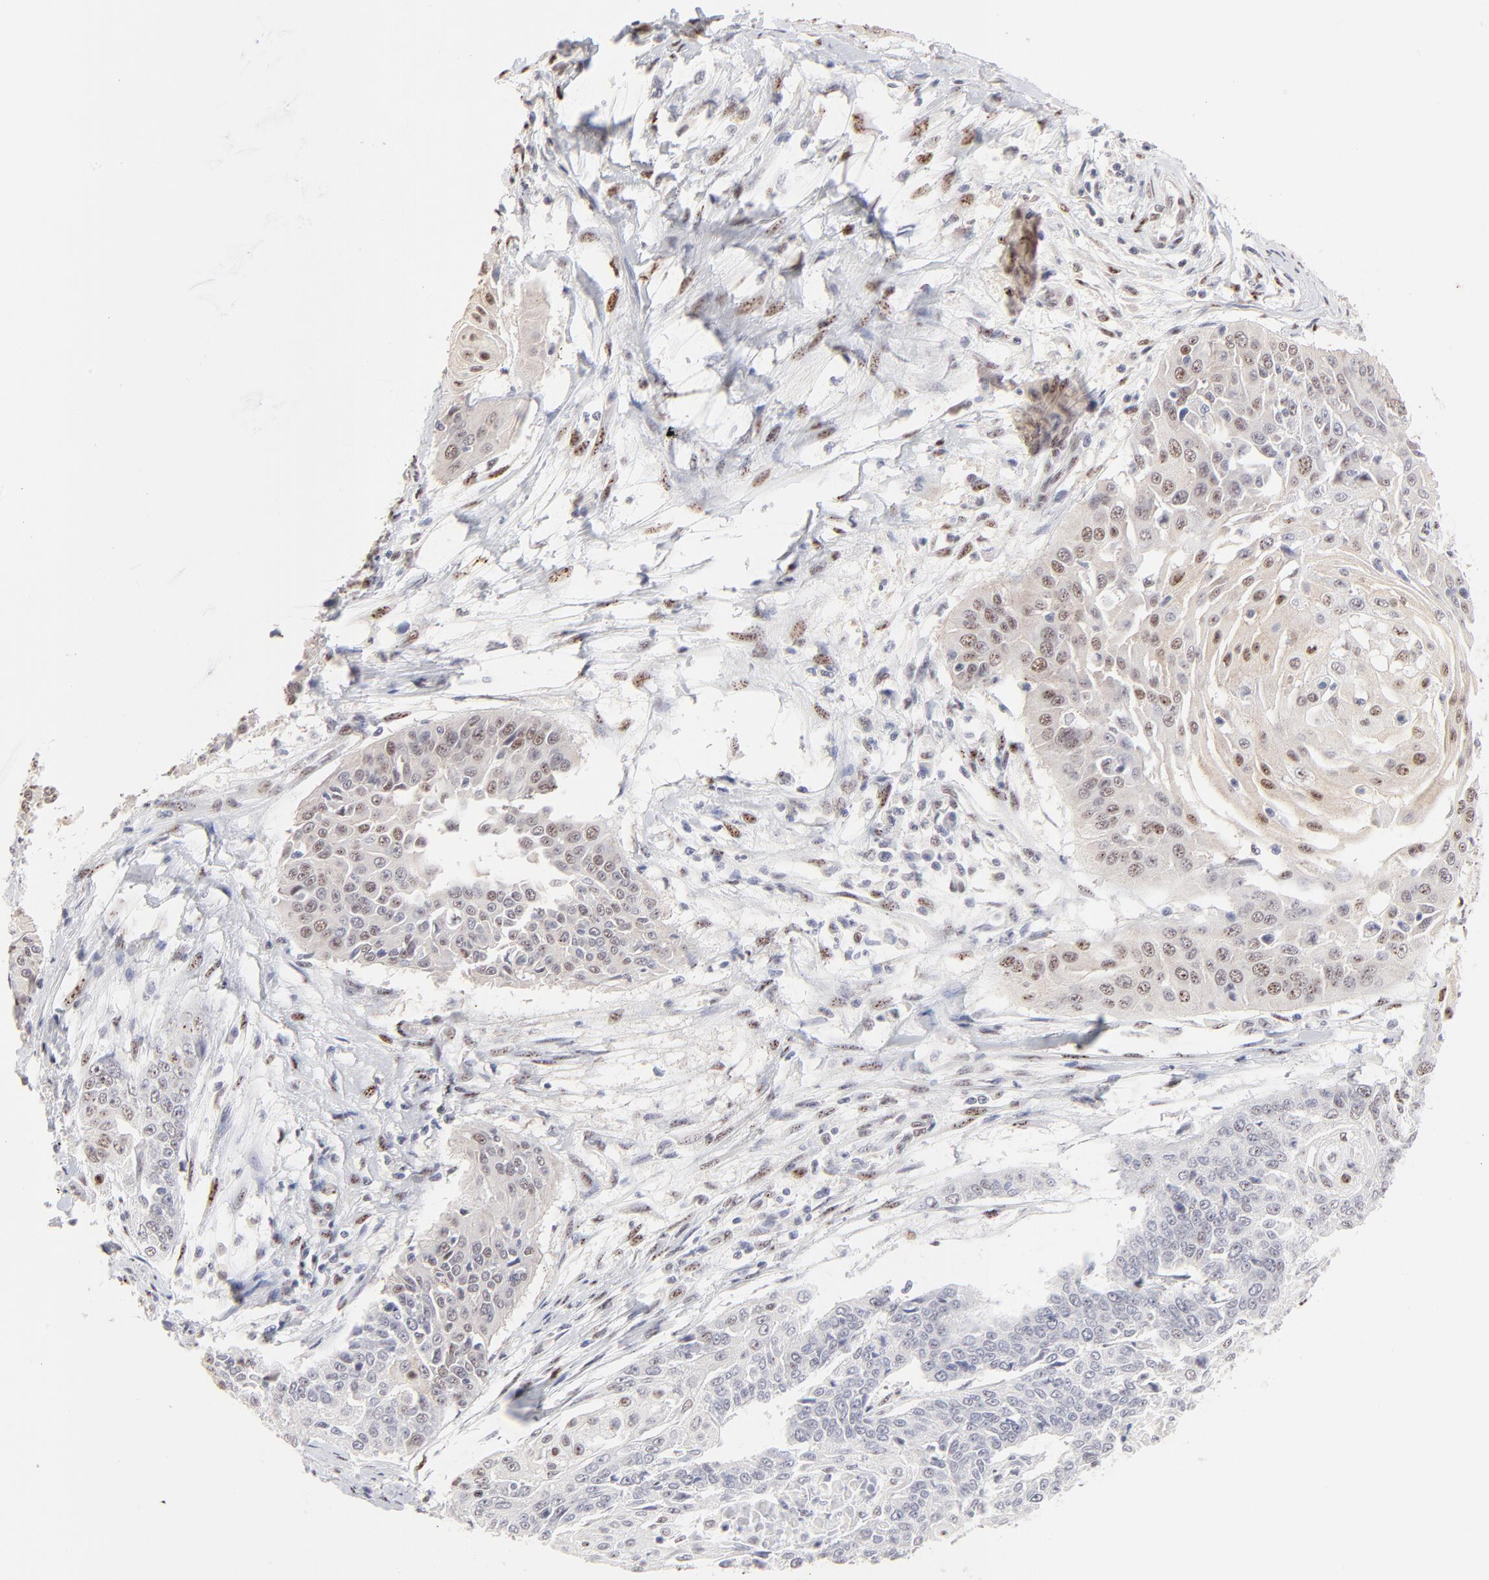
{"staining": {"intensity": "weak", "quantity": "25%-75%", "location": "nuclear"}, "tissue": "cervical cancer", "cell_type": "Tumor cells", "image_type": "cancer", "snomed": [{"axis": "morphology", "description": "Squamous cell carcinoma, NOS"}, {"axis": "topography", "description": "Cervix"}], "caption": "DAB (3,3'-diaminobenzidine) immunohistochemical staining of human cervical squamous cell carcinoma demonstrates weak nuclear protein staining in about 25%-75% of tumor cells.", "gene": "STAT3", "patient": {"sex": "female", "age": 64}}